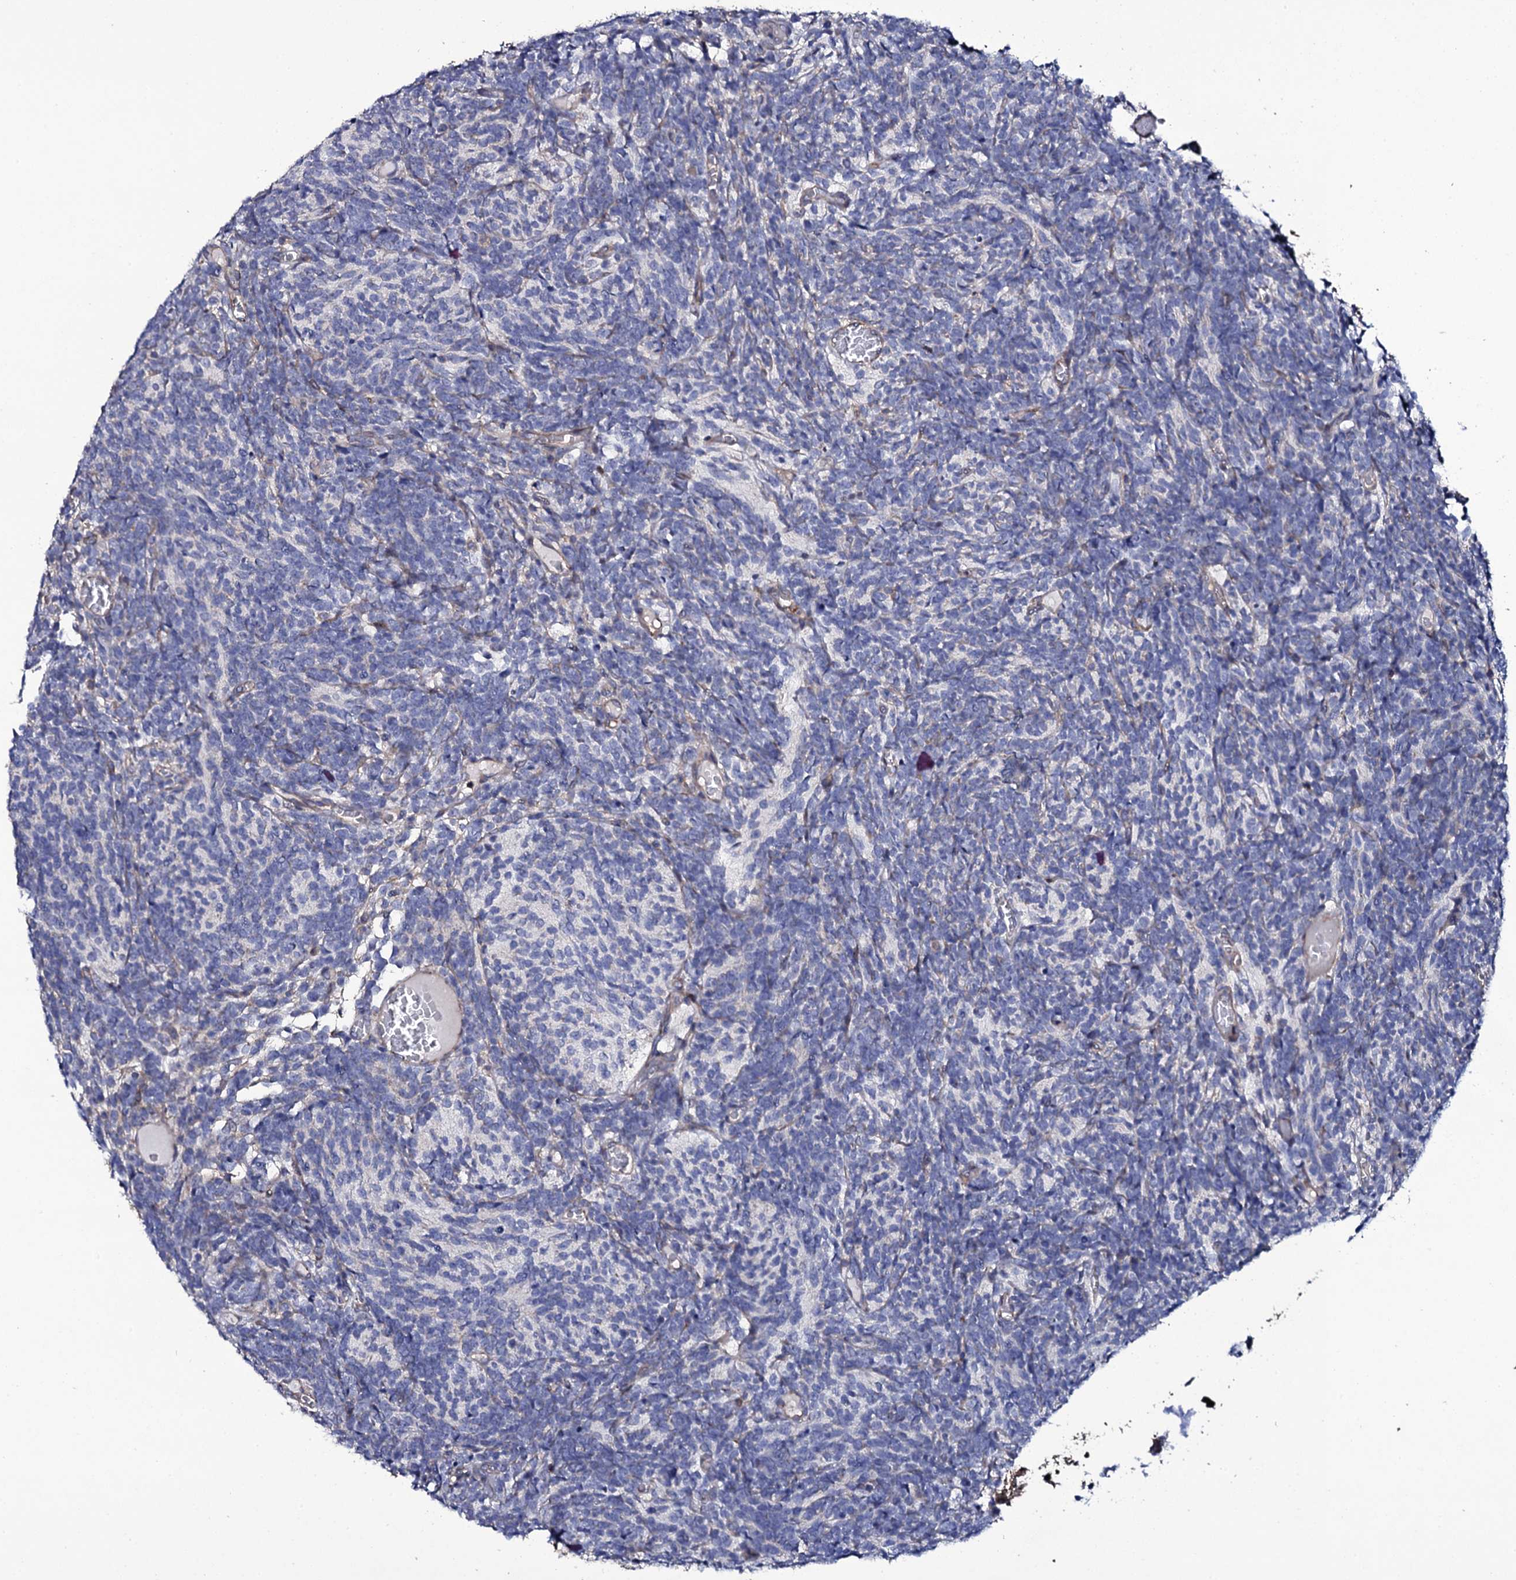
{"staining": {"intensity": "negative", "quantity": "none", "location": "none"}, "tissue": "glioma", "cell_type": "Tumor cells", "image_type": "cancer", "snomed": [{"axis": "morphology", "description": "Glioma, malignant, Low grade"}, {"axis": "topography", "description": "Brain"}], "caption": "Immunohistochemistry of human glioma demonstrates no expression in tumor cells.", "gene": "TTC23", "patient": {"sex": "female", "age": 1}}